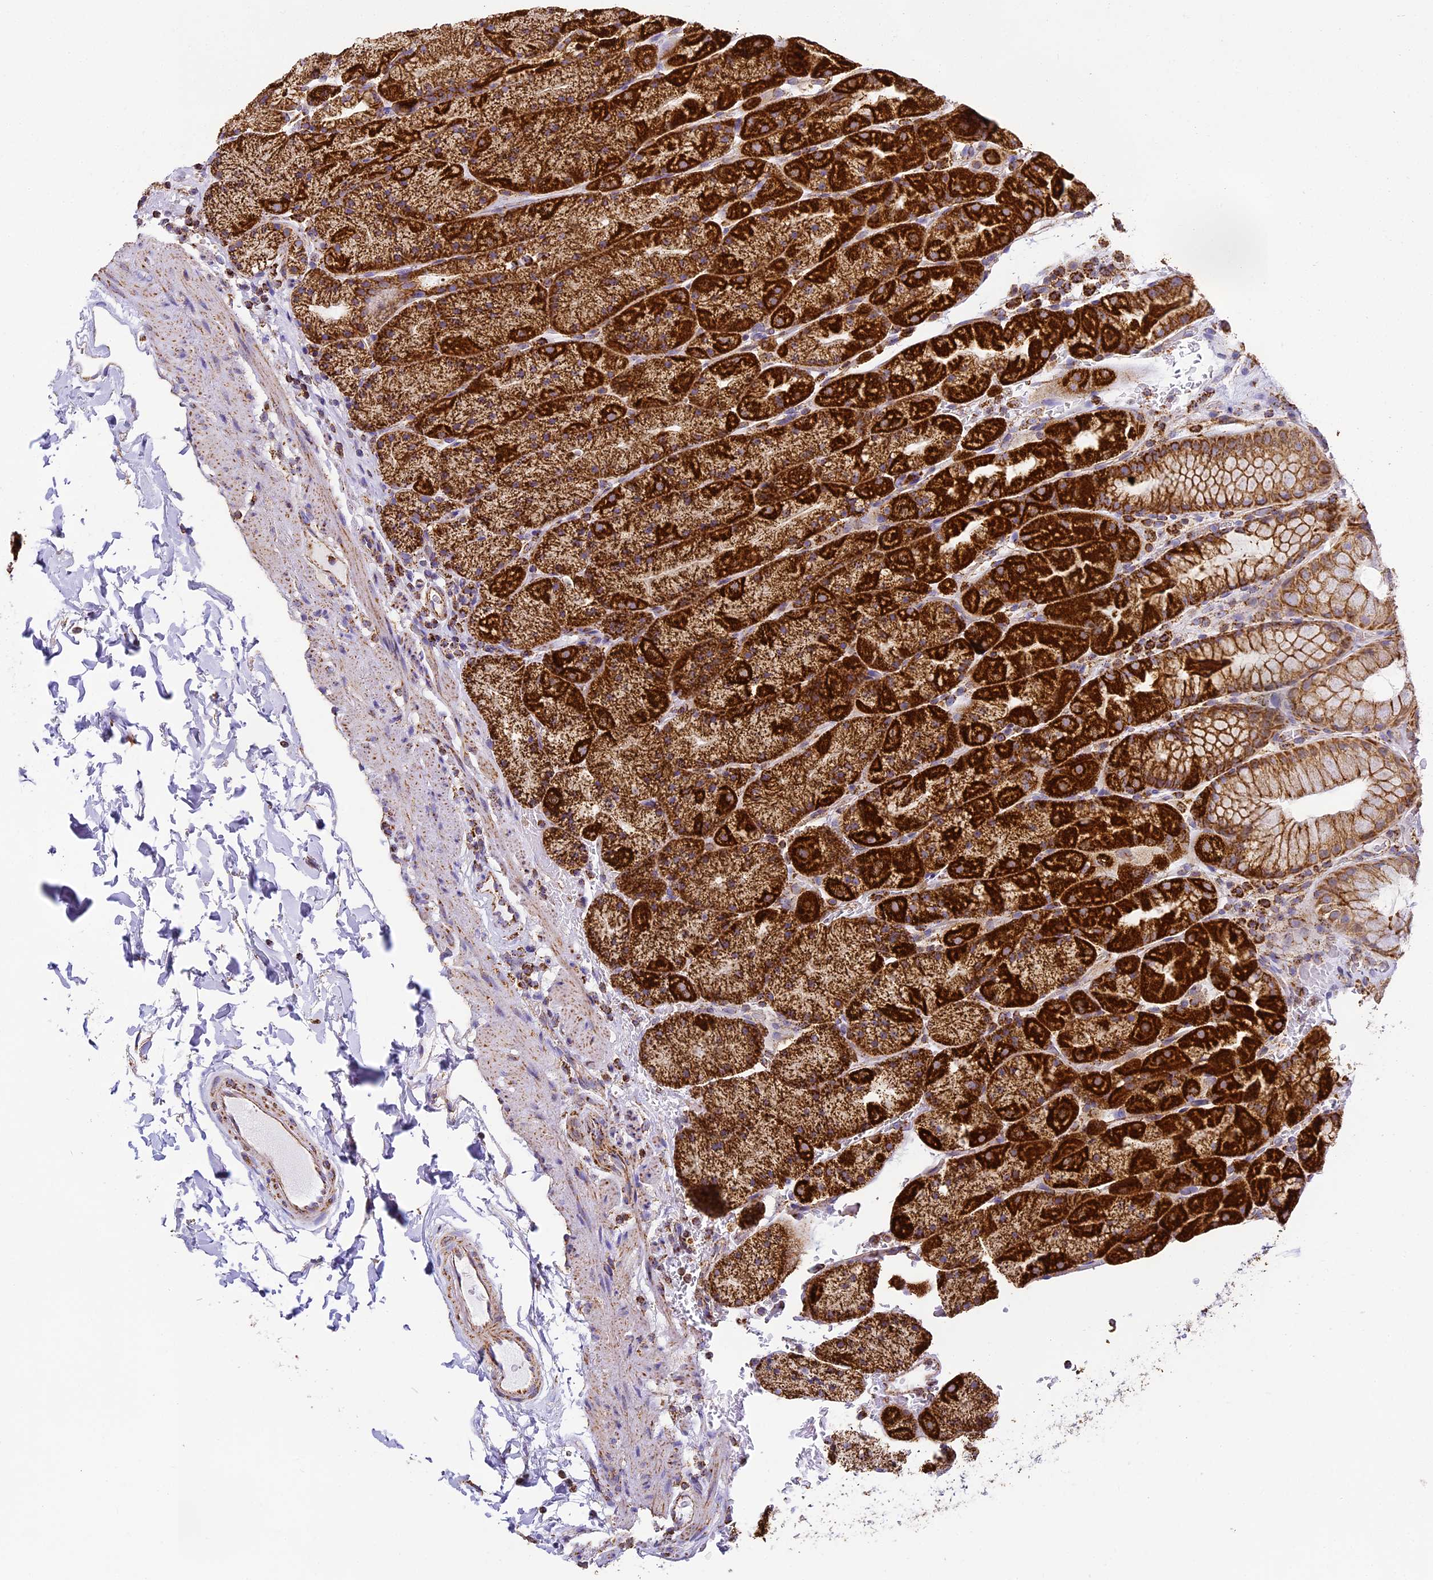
{"staining": {"intensity": "strong", "quantity": ">75%", "location": "cytoplasmic/membranous"}, "tissue": "stomach", "cell_type": "Glandular cells", "image_type": "normal", "snomed": [{"axis": "morphology", "description": "Normal tissue, NOS"}, {"axis": "topography", "description": "Stomach, upper"}, {"axis": "topography", "description": "Stomach, lower"}], "caption": "An image of stomach stained for a protein shows strong cytoplasmic/membranous brown staining in glandular cells. The staining was performed using DAB, with brown indicating positive protein expression. Nuclei are stained blue with hematoxylin.", "gene": "STK17A", "patient": {"sex": "male", "age": 67}}